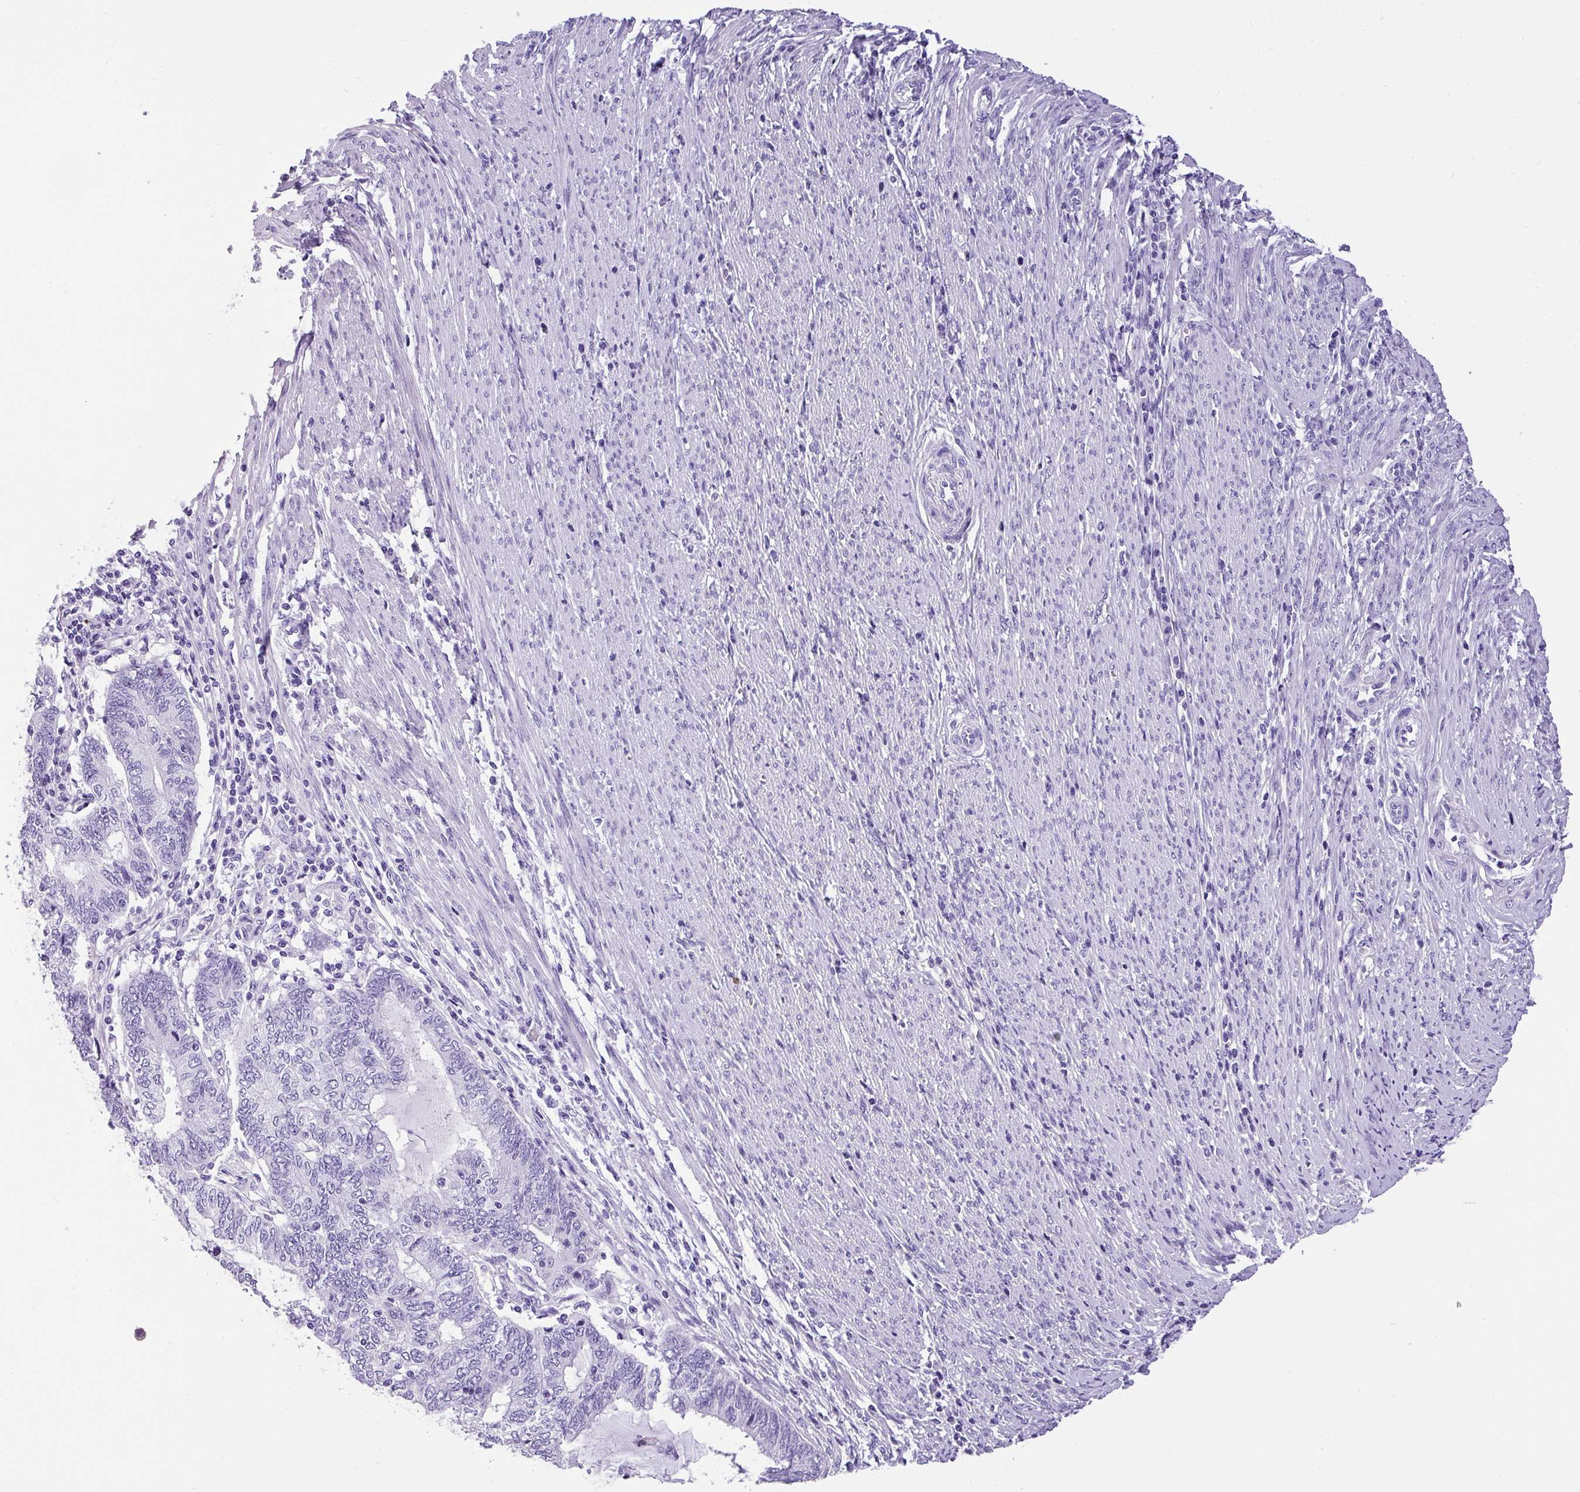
{"staining": {"intensity": "negative", "quantity": "none", "location": "none"}, "tissue": "endometrial cancer", "cell_type": "Tumor cells", "image_type": "cancer", "snomed": [{"axis": "morphology", "description": "Adenocarcinoma, NOS"}, {"axis": "topography", "description": "Uterus"}, {"axis": "topography", "description": "Endometrium"}], "caption": "The micrograph shows no significant staining in tumor cells of endometrial cancer.", "gene": "MUC21", "patient": {"sex": "female", "age": 70}}